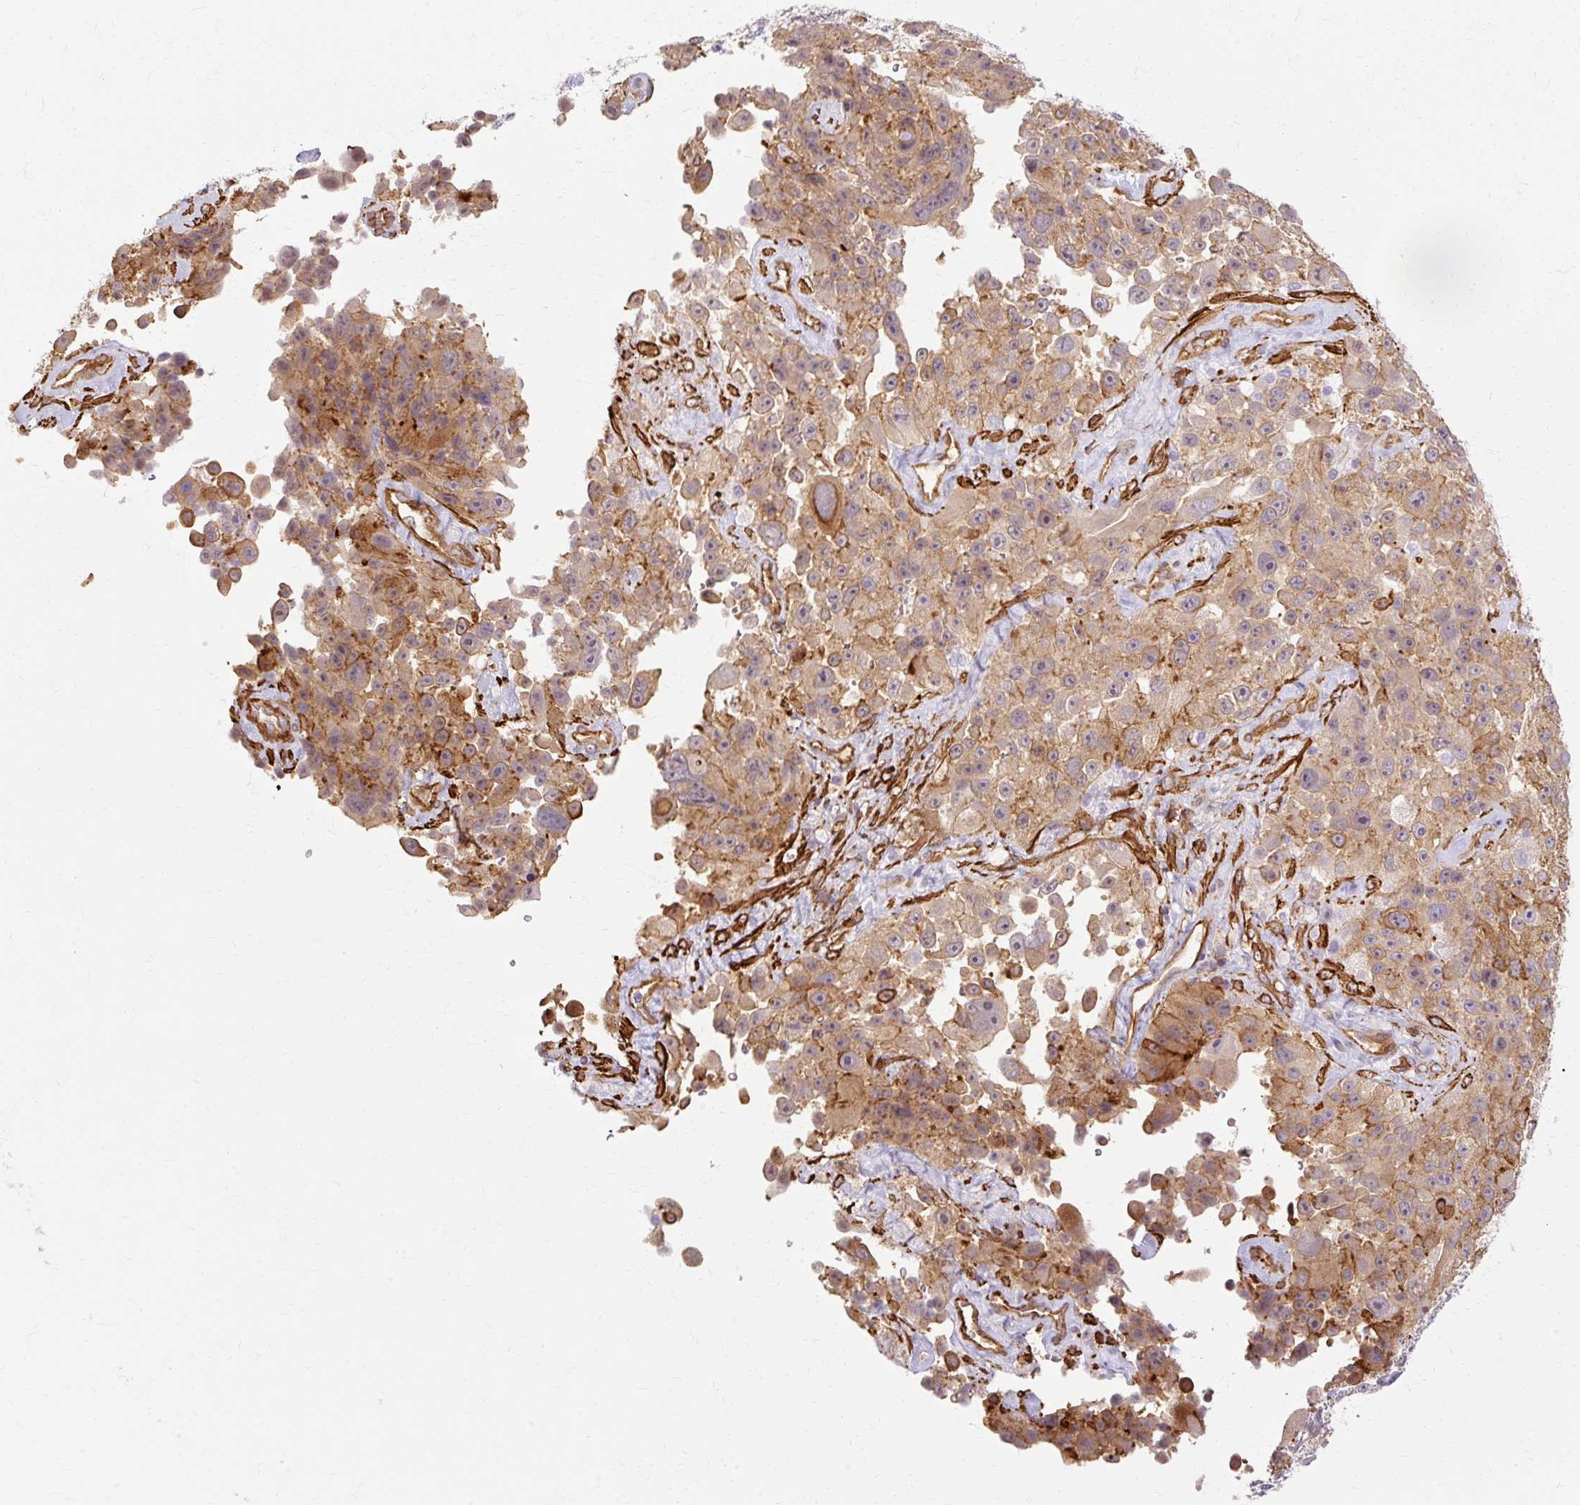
{"staining": {"intensity": "moderate", "quantity": "25%-75%", "location": "cytoplasmic/membranous"}, "tissue": "melanoma", "cell_type": "Tumor cells", "image_type": "cancer", "snomed": [{"axis": "morphology", "description": "Malignant melanoma, Metastatic site"}, {"axis": "topography", "description": "Lymph node"}], "caption": "DAB immunohistochemical staining of human melanoma shows moderate cytoplasmic/membranous protein expression in approximately 25%-75% of tumor cells. Using DAB (brown) and hematoxylin (blue) stains, captured at high magnification using brightfield microscopy.", "gene": "CNN3", "patient": {"sex": "male", "age": 62}}